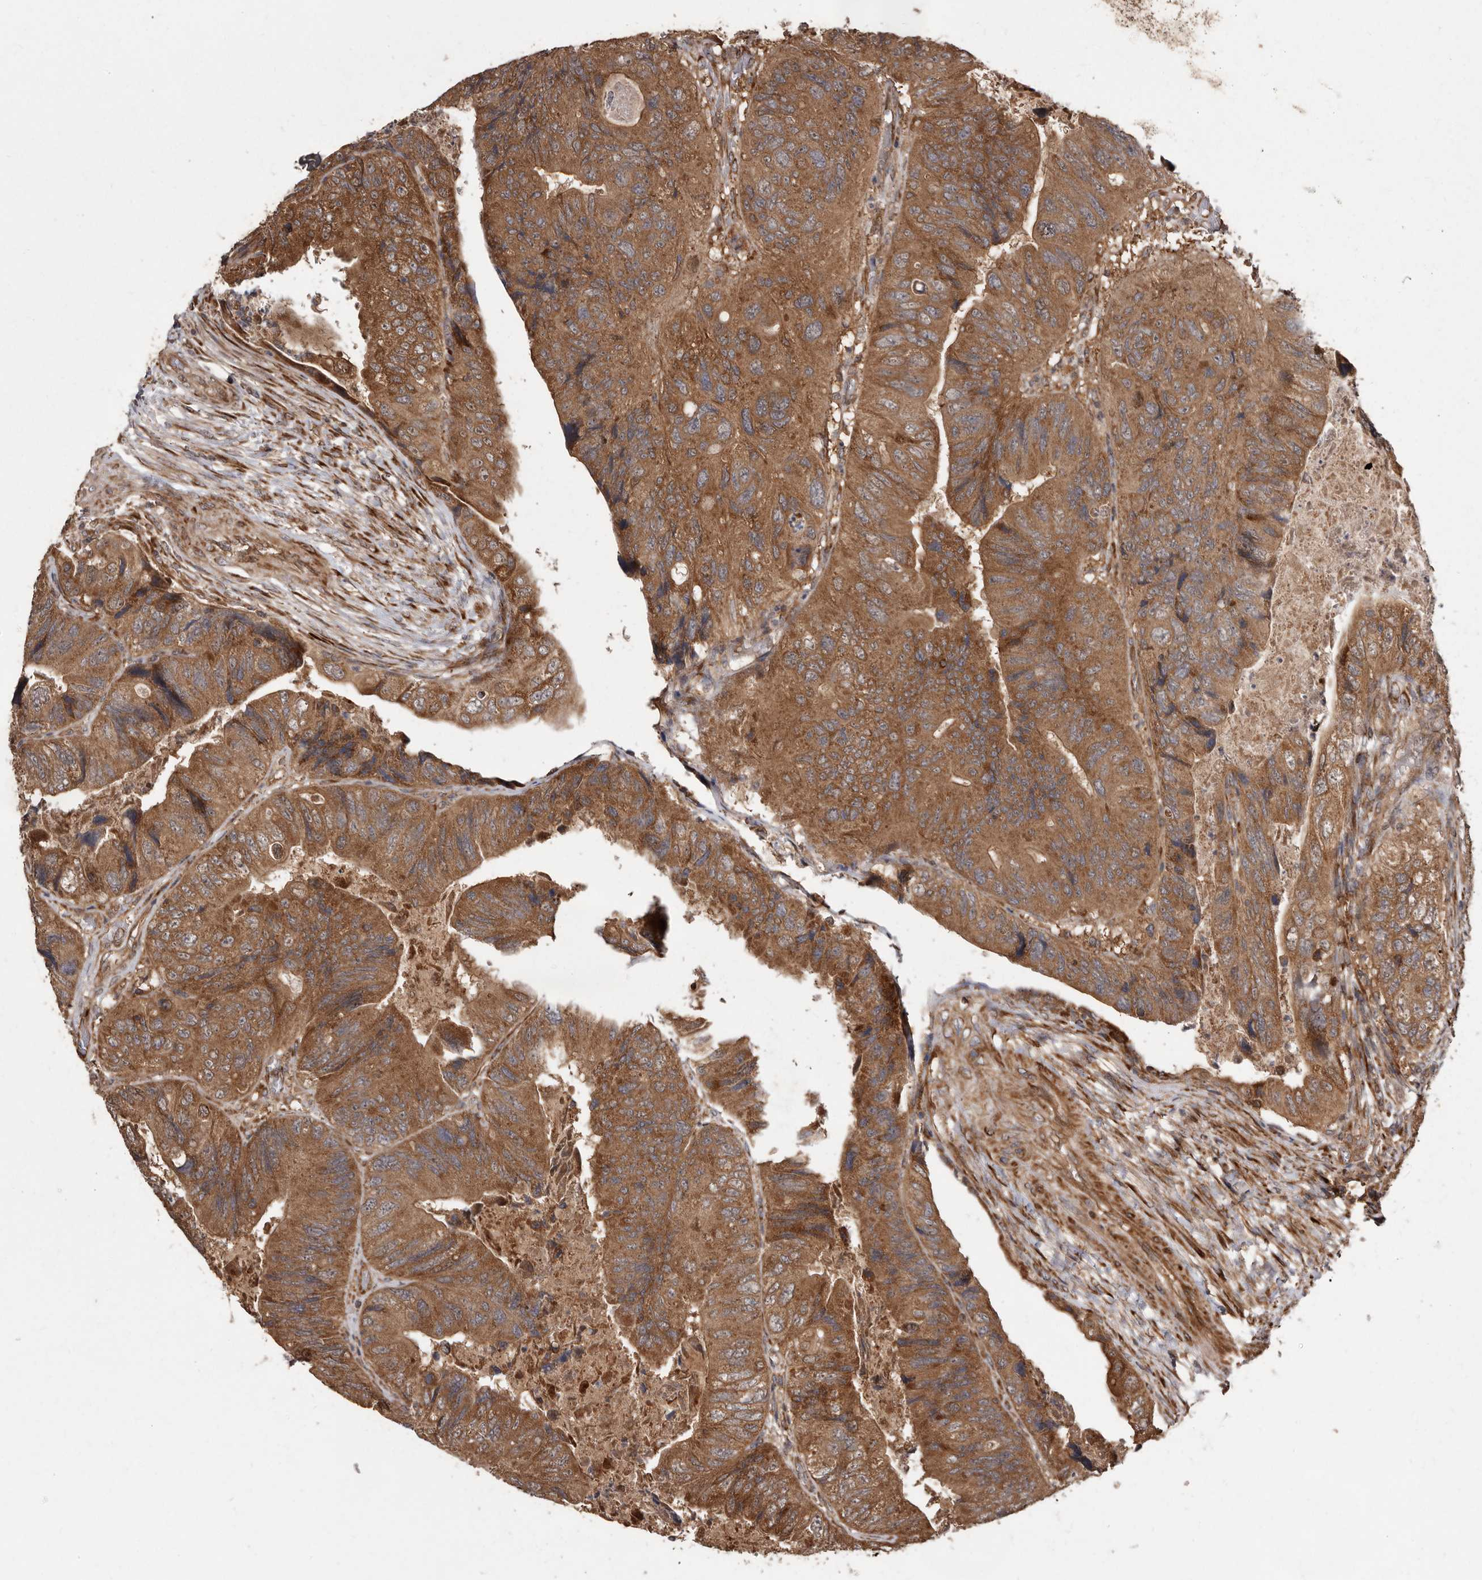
{"staining": {"intensity": "moderate", "quantity": ">75%", "location": "cytoplasmic/membranous"}, "tissue": "colorectal cancer", "cell_type": "Tumor cells", "image_type": "cancer", "snomed": [{"axis": "morphology", "description": "Adenocarcinoma, NOS"}, {"axis": "topography", "description": "Rectum"}], "caption": "High-power microscopy captured an immunohistochemistry (IHC) micrograph of colorectal adenocarcinoma, revealing moderate cytoplasmic/membranous staining in approximately >75% of tumor cells.", "gene": "FLAD1", "patient": {"sex": "male", "age": 63}}